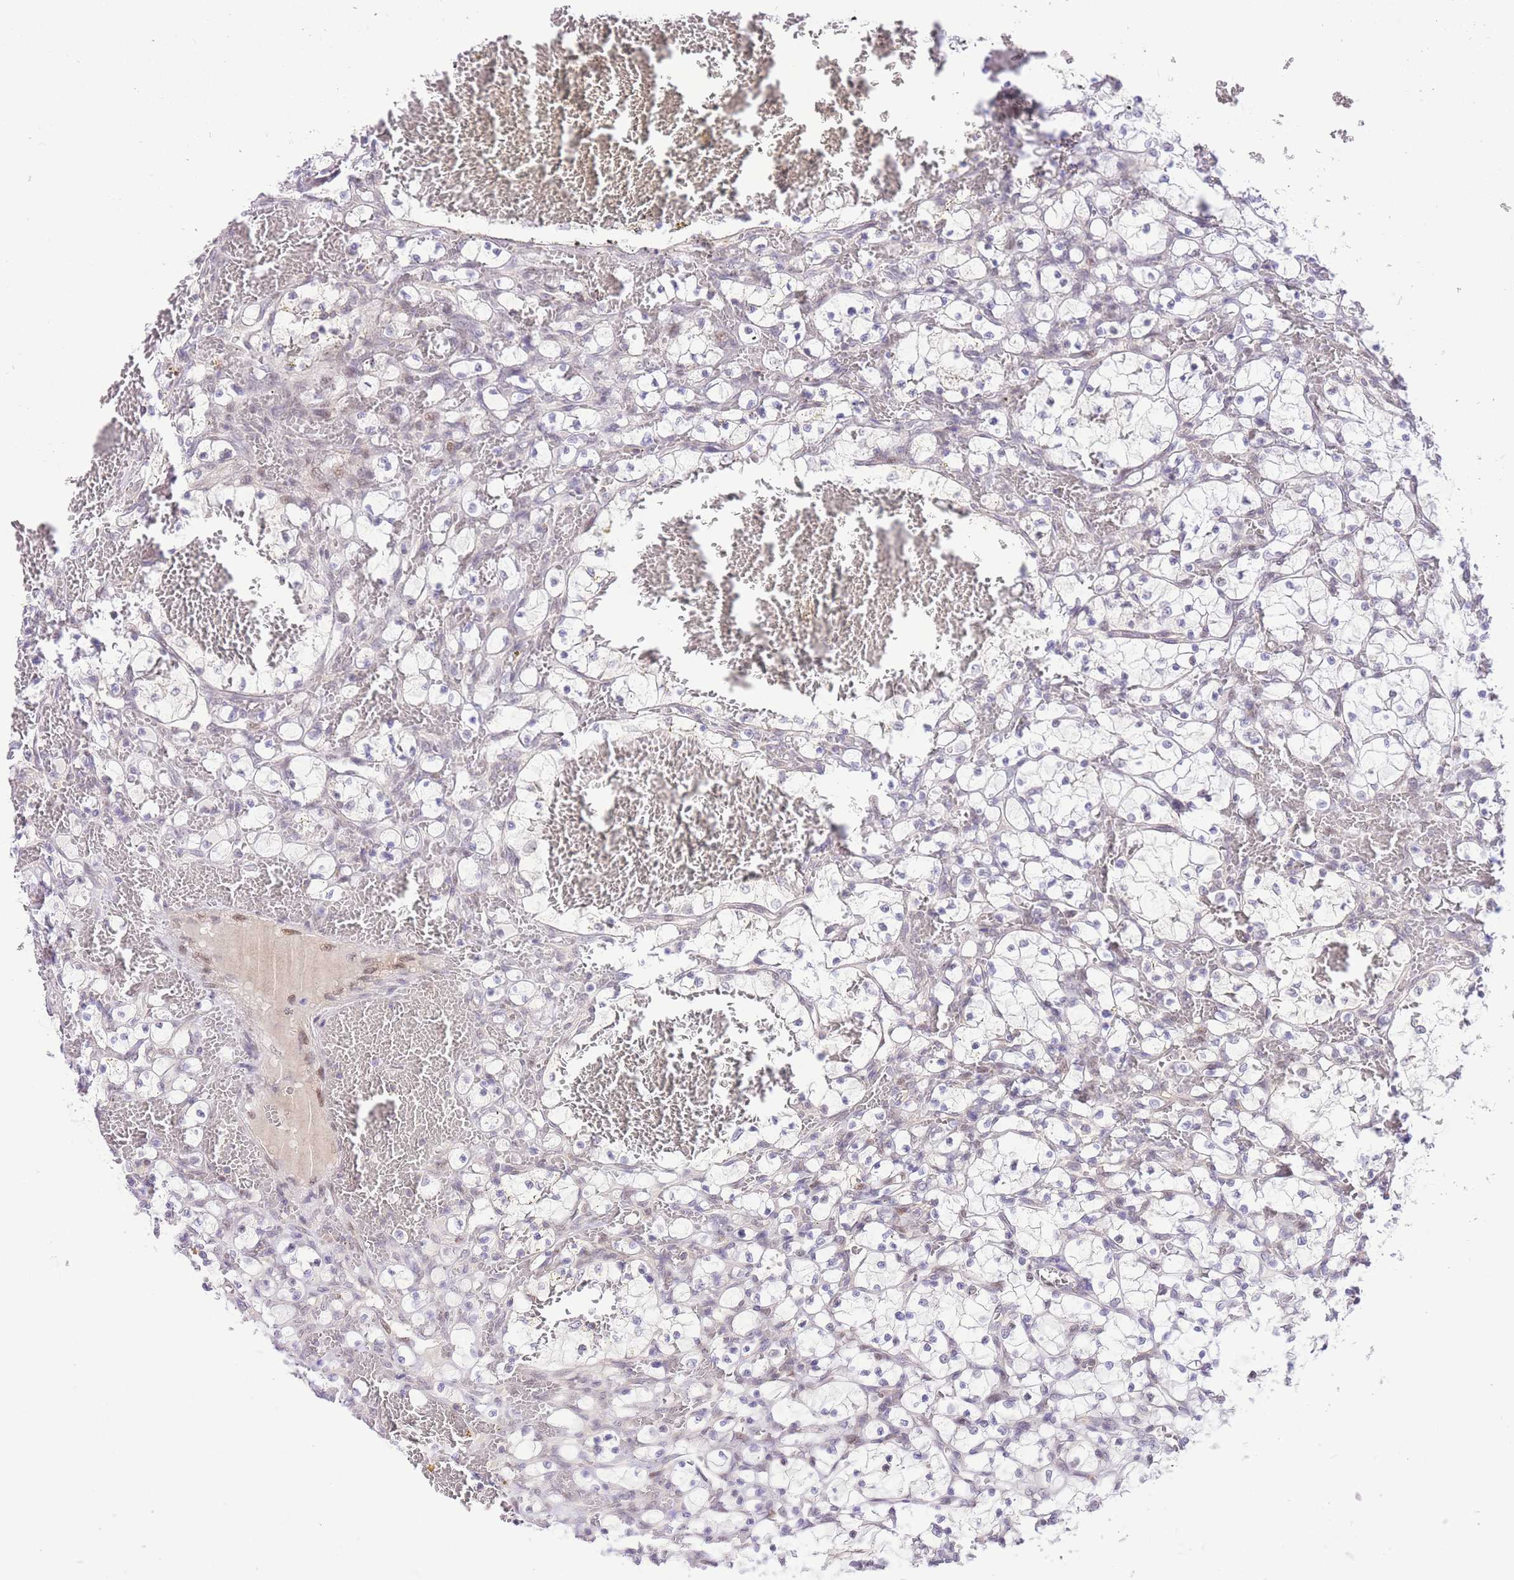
{"staining": {"intensity": "negative", "quantity": "none", "location": "none"}, "tissue": "renal cancer", "cell_type": "Tumor cells", "image_type": "cancer", "snomed": [{"axis": "morphology", "description": "Adenocarcinoma, NOS"}, {"axis": "topography", "description": "Kidney"}], "caption": "Image shows no significant protein staining in tumor cells of adenocarcinoma (renal). (DAB IHC, high magnification).", "gene": "STK39", "patient": {"sex": "female", "age": 69}}